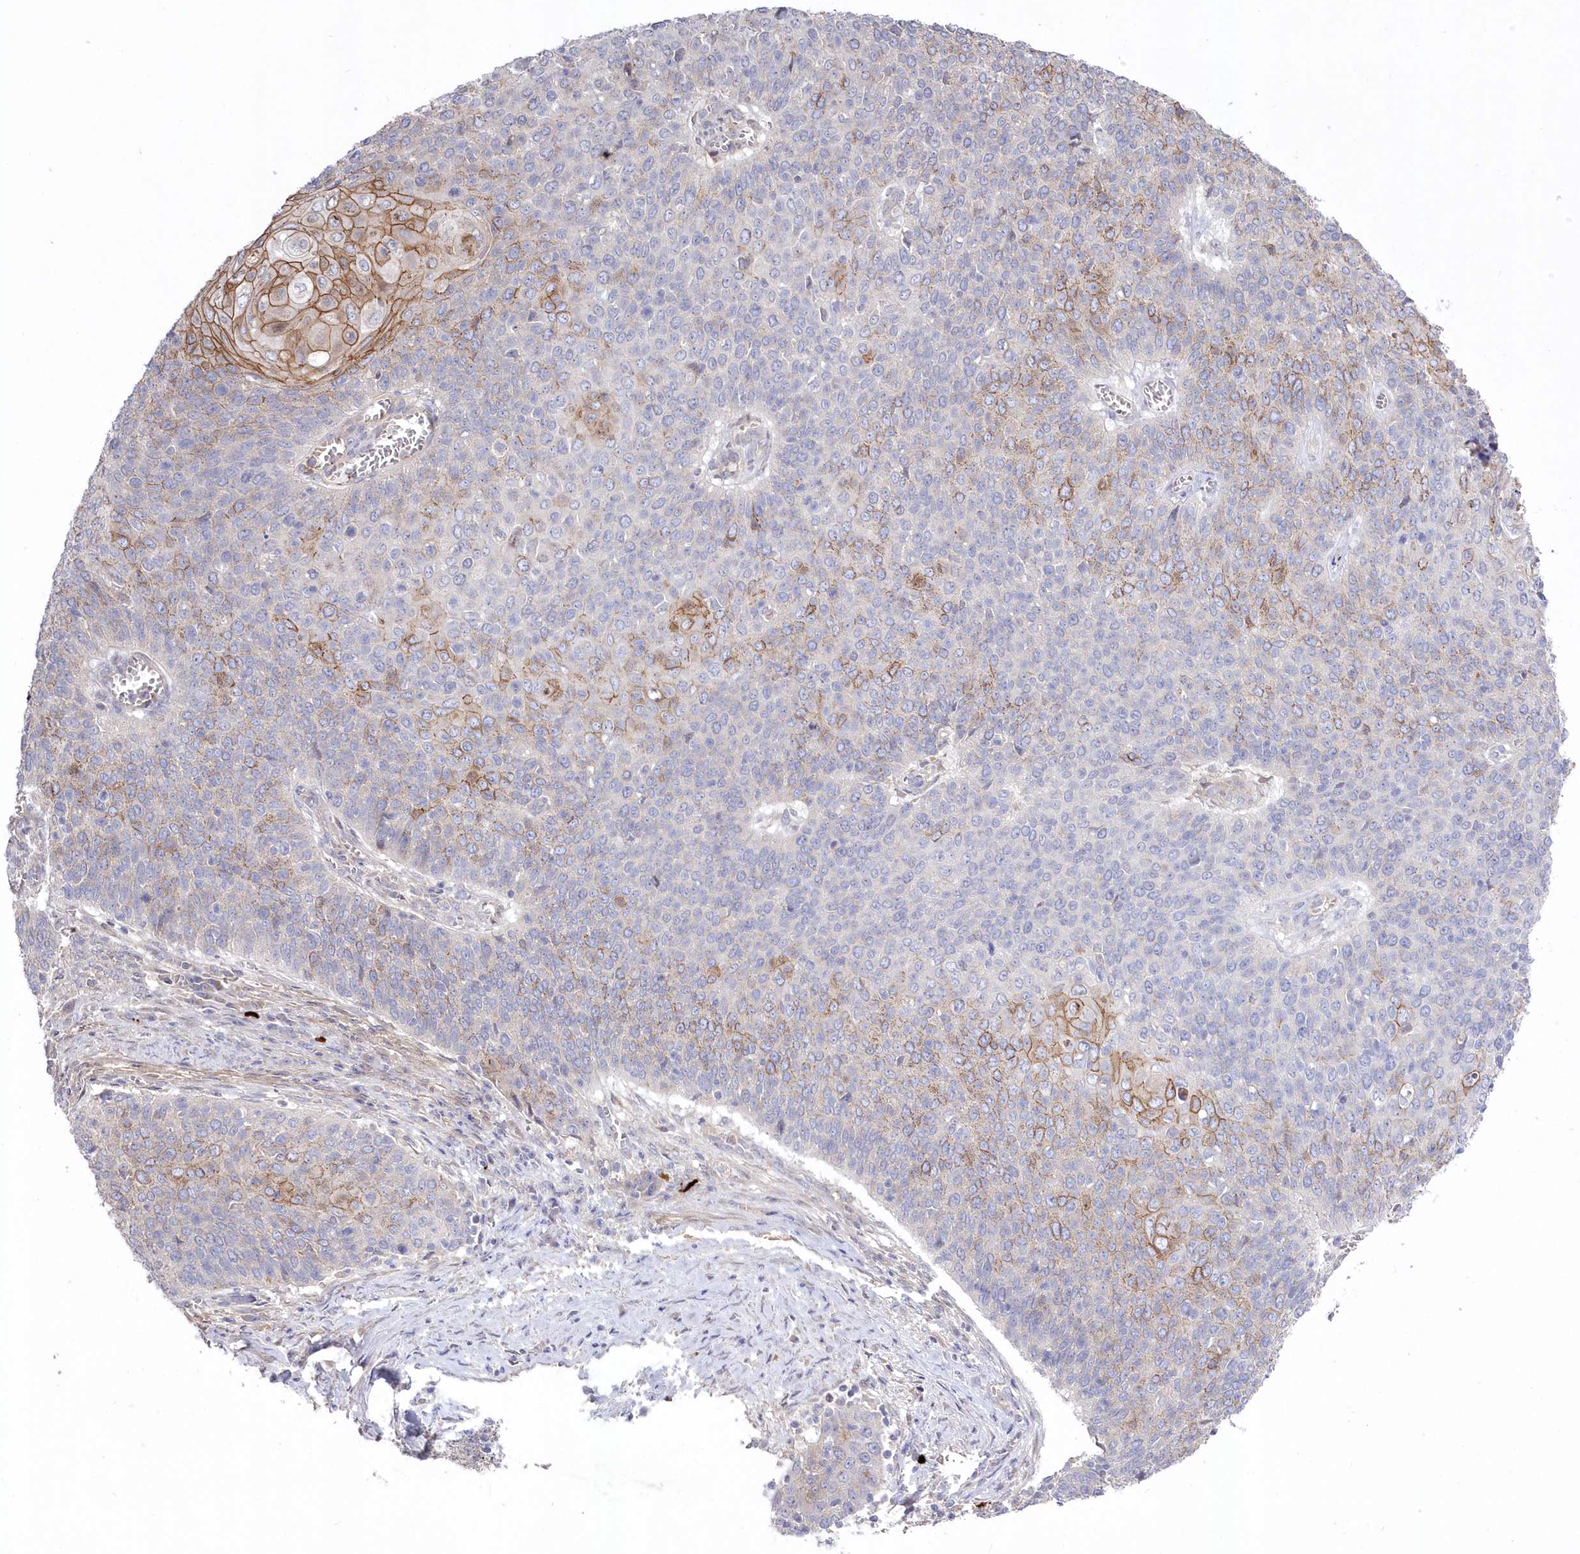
{"staining": {"intensity": "moderate", "quantity": "25%-75%", "location": "cytoplasmic/membranous"}, "tissue": "cervical cancer", "cell_type": "Tumor cells", "image_type": "cancer", "snomed": [{"axis": "morphology", "description": "Squamous cell carcinoma, NOS"}, {"axis": "topography", "description": "Cervix"}], "caption": "There is medium levels of moderate cytoplasmic/membranous expression in tumor cells of squamous cell carcinoma (cervical), as demonstrated by immunohistochemical staining (brown color).", "gene": "WBP1L", "patient": {"sex": "female", "age": 39}}